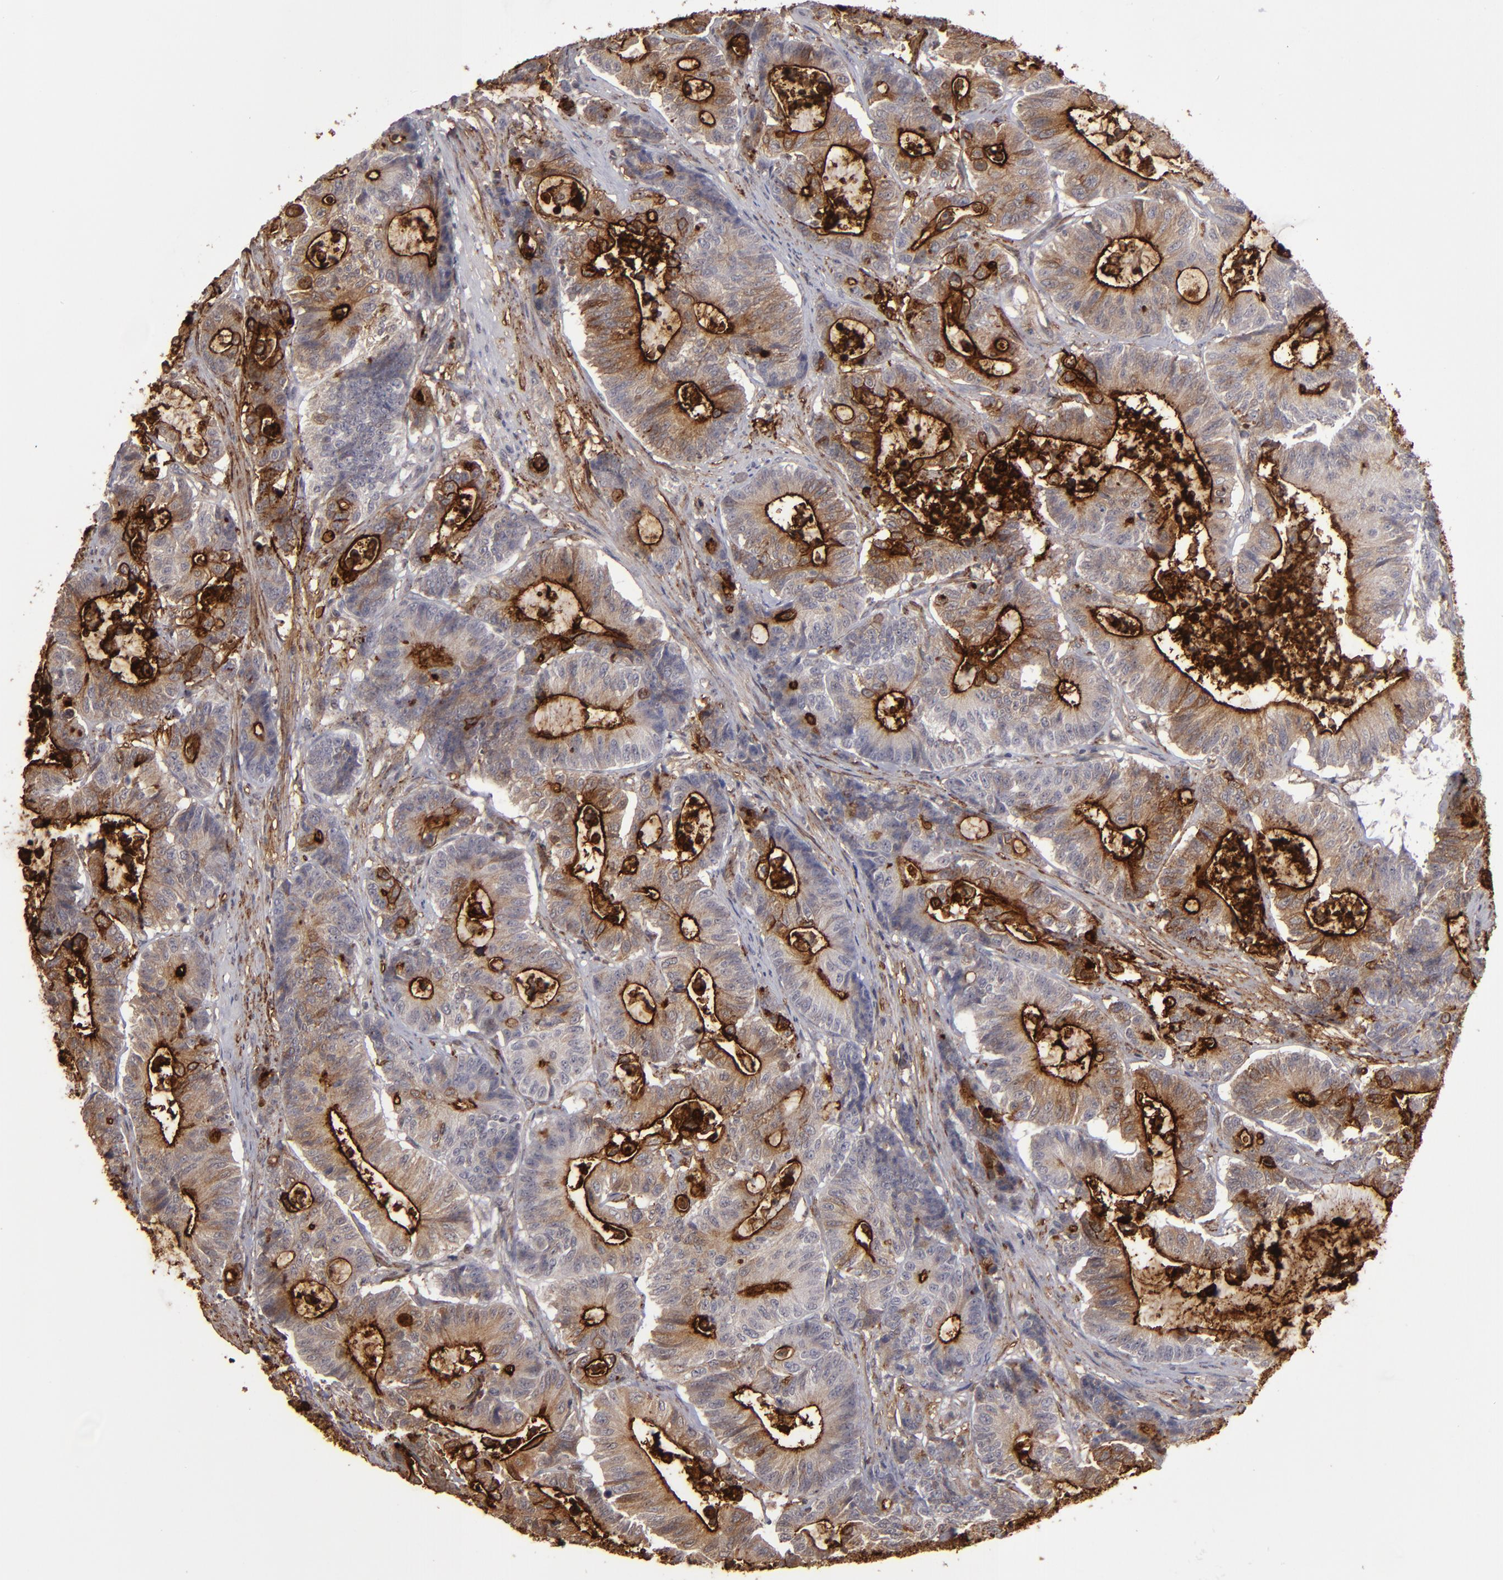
{"staining": {"intensity": "strong", "quantity": "25%-75%", "location": "cytoplasmic/membranous"}, "tissue": "colorectal cancer", "cell_type": "Tumor cells", "image_type": "cancer", "snomed": [{"axis": "morphology", "description": "Adenocarcinoma, NOS"}, {"axis": "topography", "description": "Colon"}], "caption": "Tumor cells exhibit strong cytoplasmic/membranous staining in about 25%-75% of cells in colorectal cancer.", "gene": "CD55", "patient": {"sex": "female", "age": 84}}